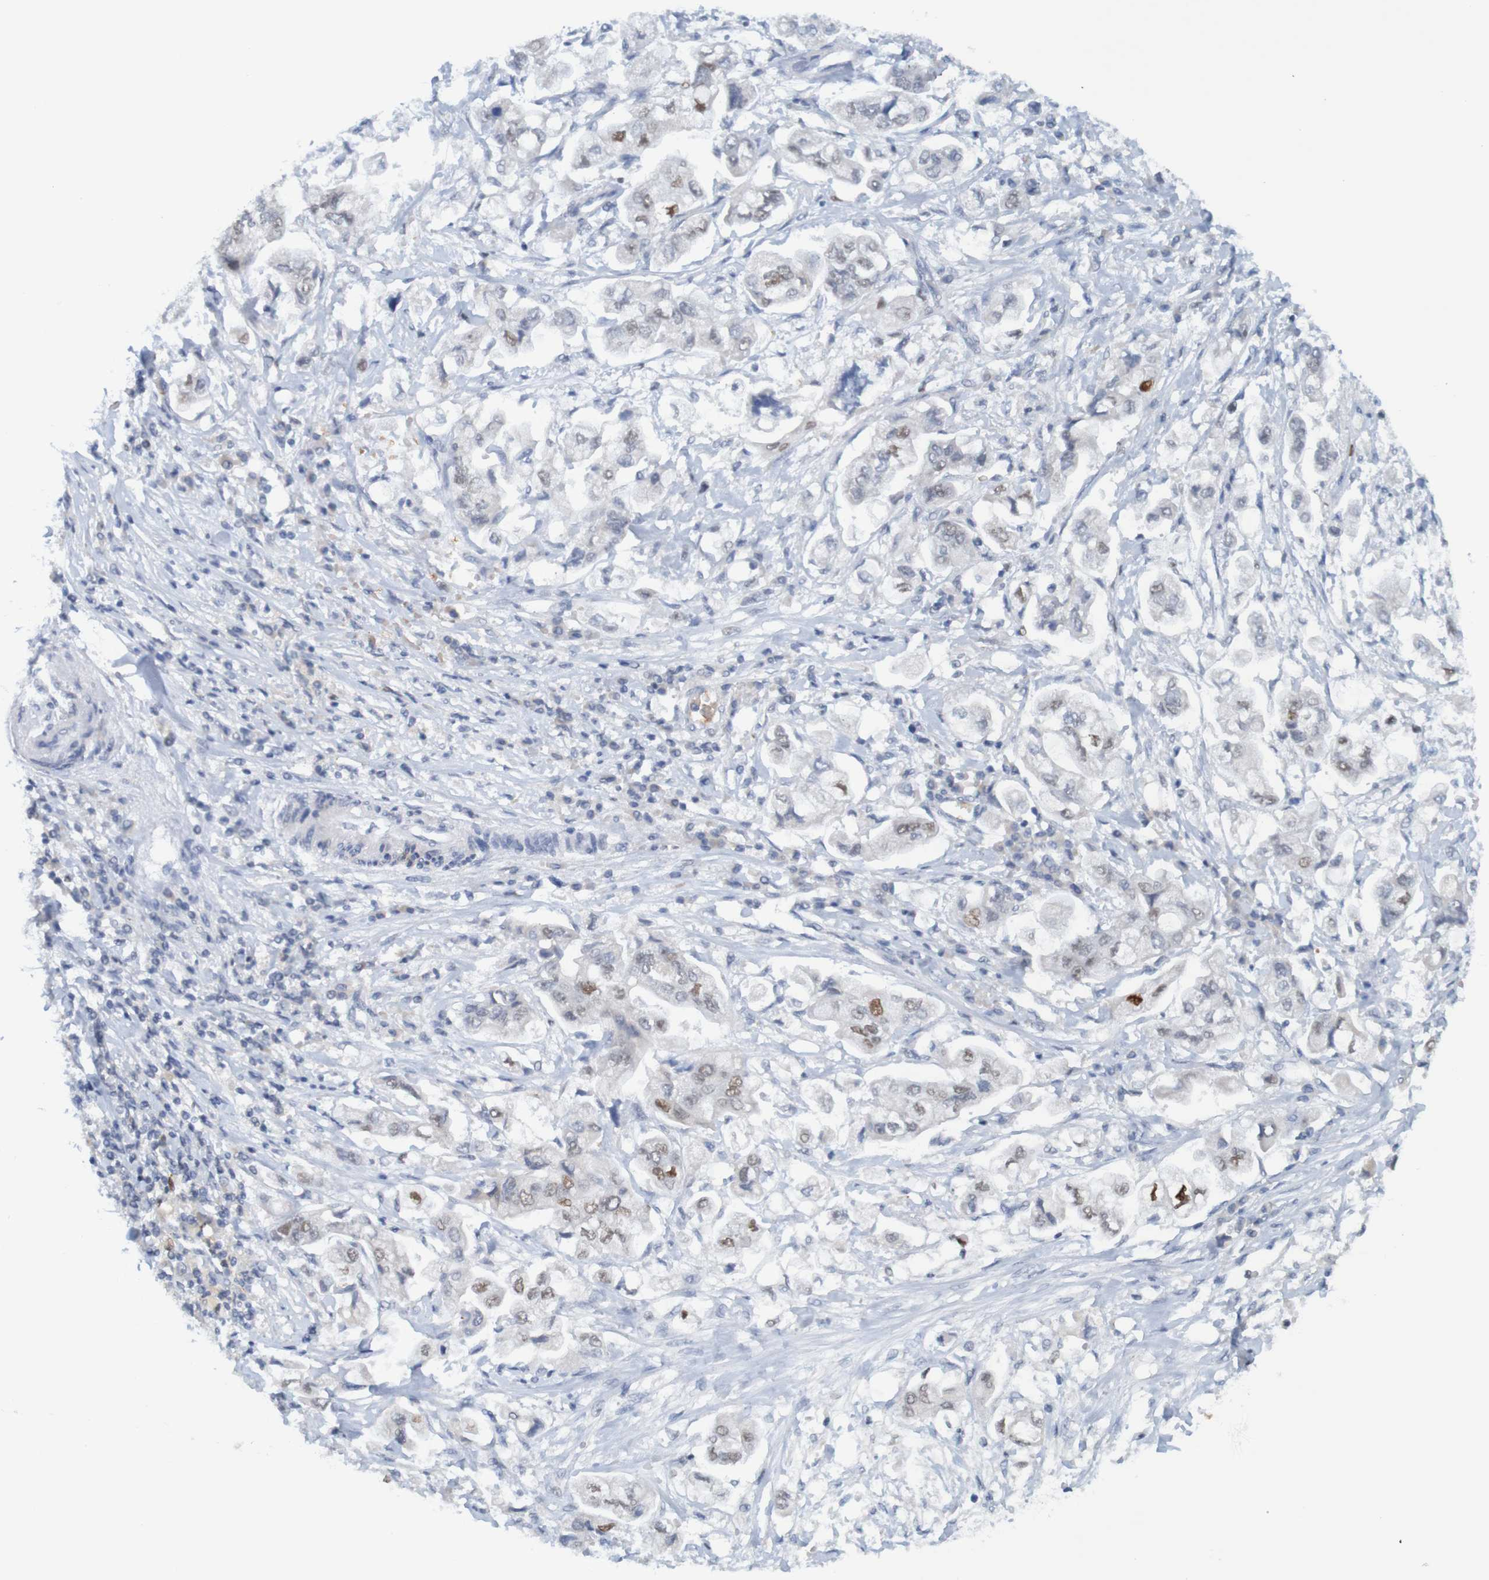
{"staining": {"intensity": "negative", "quantity": "none", "location": "none"}, "tissue": "stomach cancer", "cell_type": "Tumor cells", "image_type": "cancer", "snomed": [{"axis": "morphology", "description": "Adenocarcinoma, NOS"}, {"axis": "topography", "description": "Stomach"}], "caption": "Photomicrograph shows no significant protein positivity in tumor cells of stomach cancer (adenocarcinoma).", "gene": "USP36", "patient": {"sex": "male", "age": 62}}